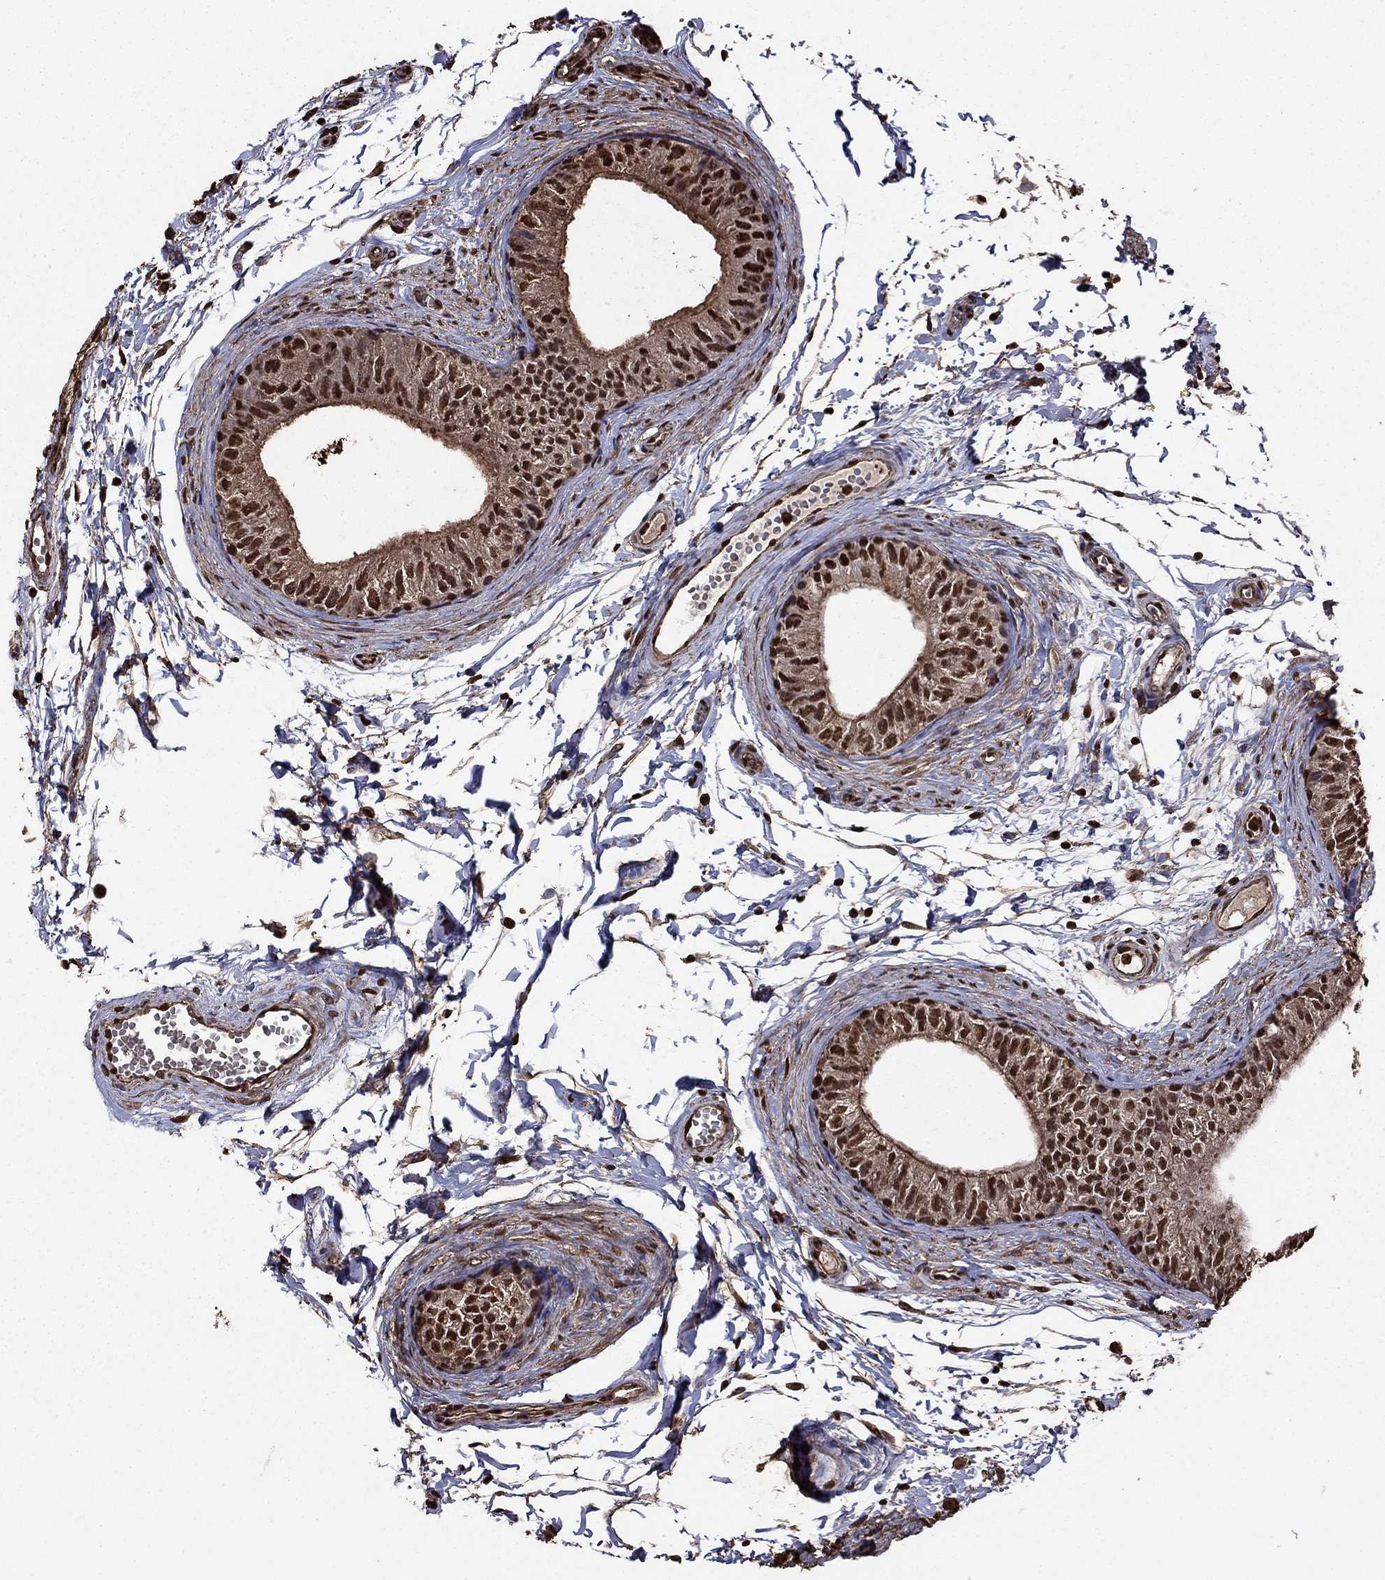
{"staining": {"intensity": "moderate", "quantity": "25%-75%", "location": "cytoplasmic/membranous,nuclear"}, "tissue": "epididymis", "cell_type": "Glandular cells", "image_type": "normal", "snomed": [{"axis": "morphology", "description": "Normal tissue, NOS"}, {"axis": "topography", "description": "Epididymis"}], "caption": "DAB (3,3'-diaminobenzidine) immunohistochemical staining of normal human epididymis shows moderate cytoplasmic/membranous,nuclear protein staining in approximately 25%-75% of glandular cells.", "gene": "GAPDH", "patient": {"sex": "male", "age": 22}}